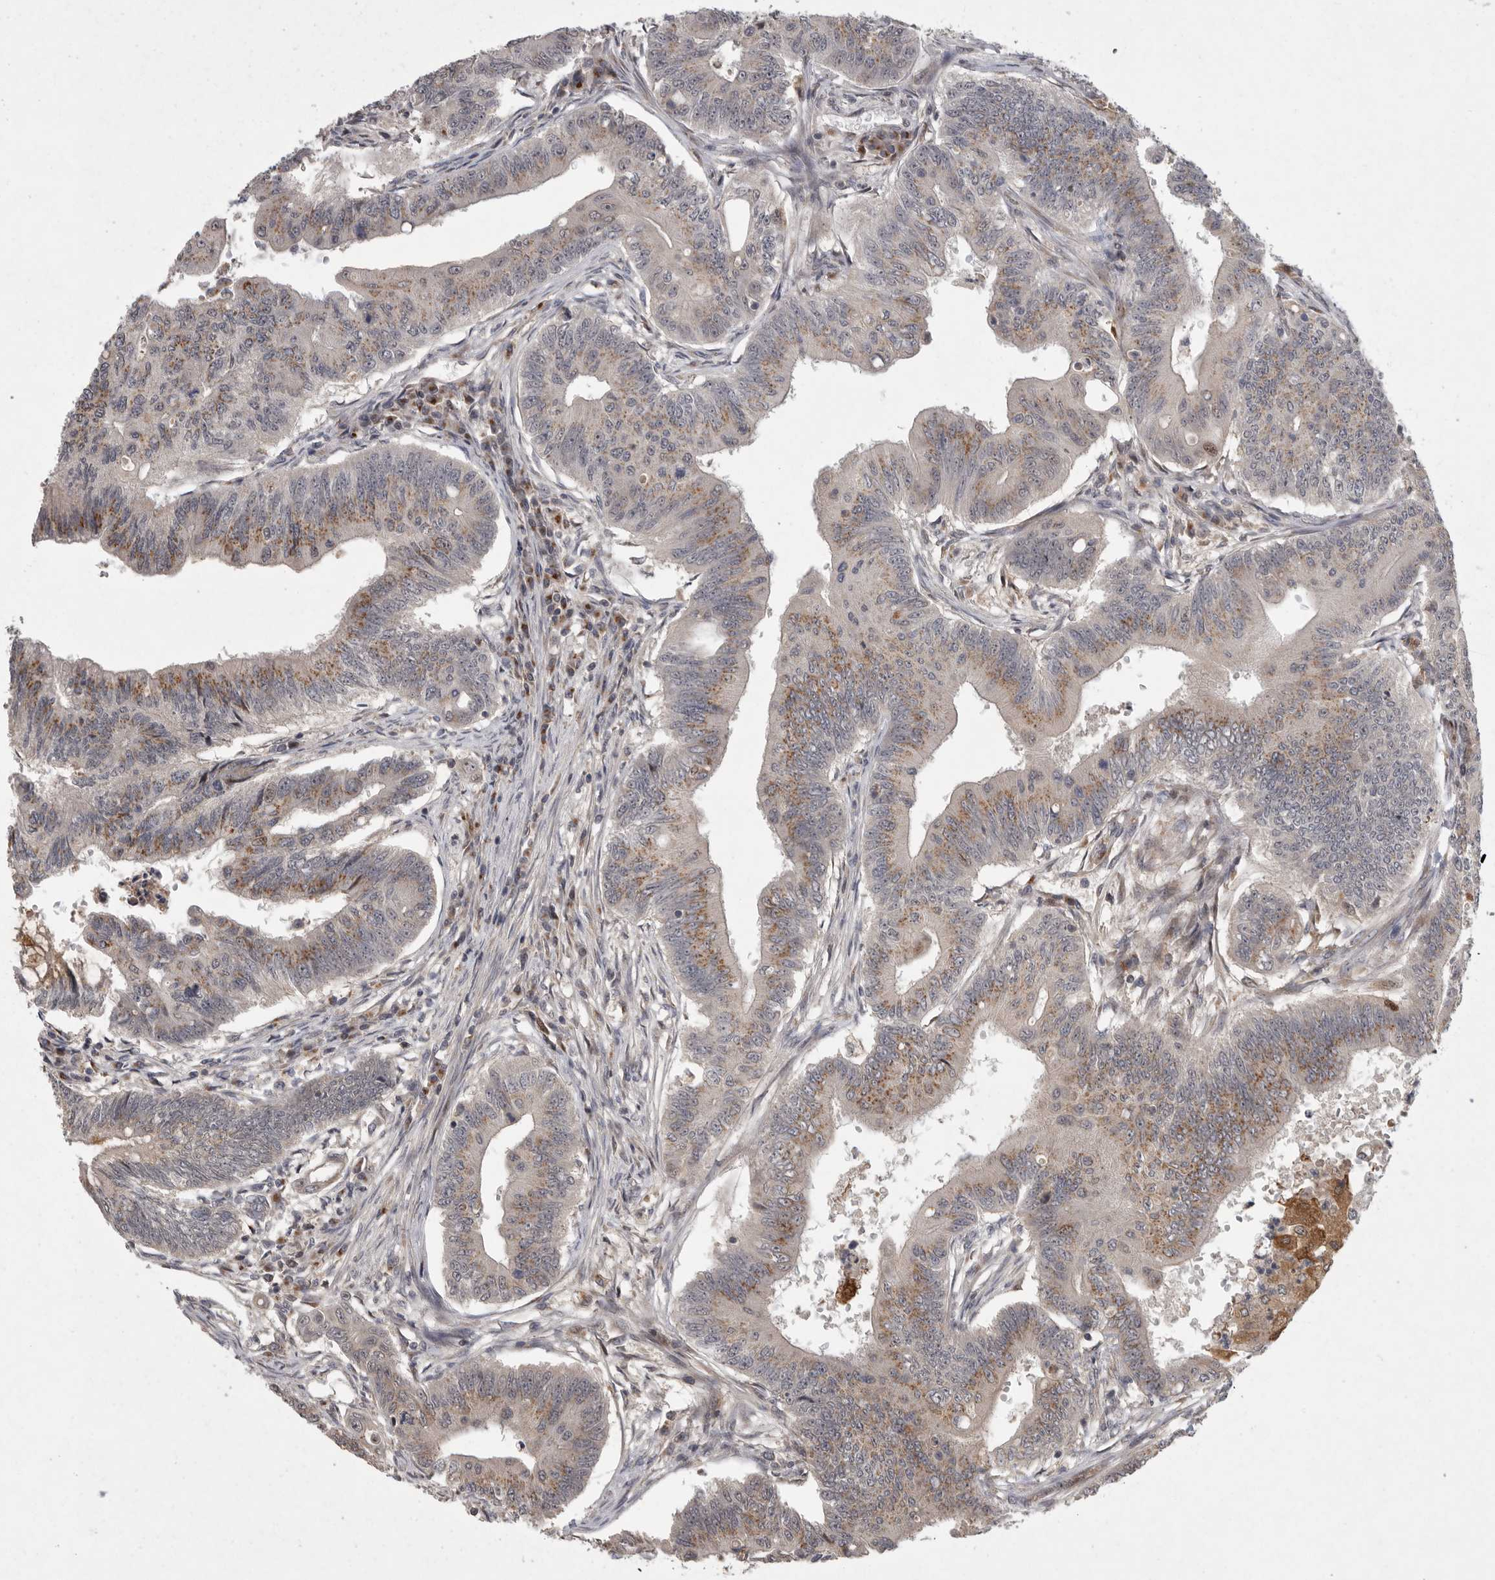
{"staining": {"intensity": "moderate", "quantity": ">75%", "location": "cytoplasmic/membranous"}, "tissue": "colorectal cancer", "cell_type": "Tumor cells", "image_type": "cancer", "snomed": [{"axis": "morphology", "description": "Adenoma, NOS"}, {"axis": "morphology", "description": "Adenocarcinoma, NOS"}, {"axis": "topography", "description": "Colon"}], "caption": "Immunohistochemical staining of colorectal cancer (adenoma) reveals medium levels of moderate cytoplasmic/membranous expression in approximately >75% of tumor cells.", "gene": "MAN2A1", "patient": {"sex": "male", "age": 79}}